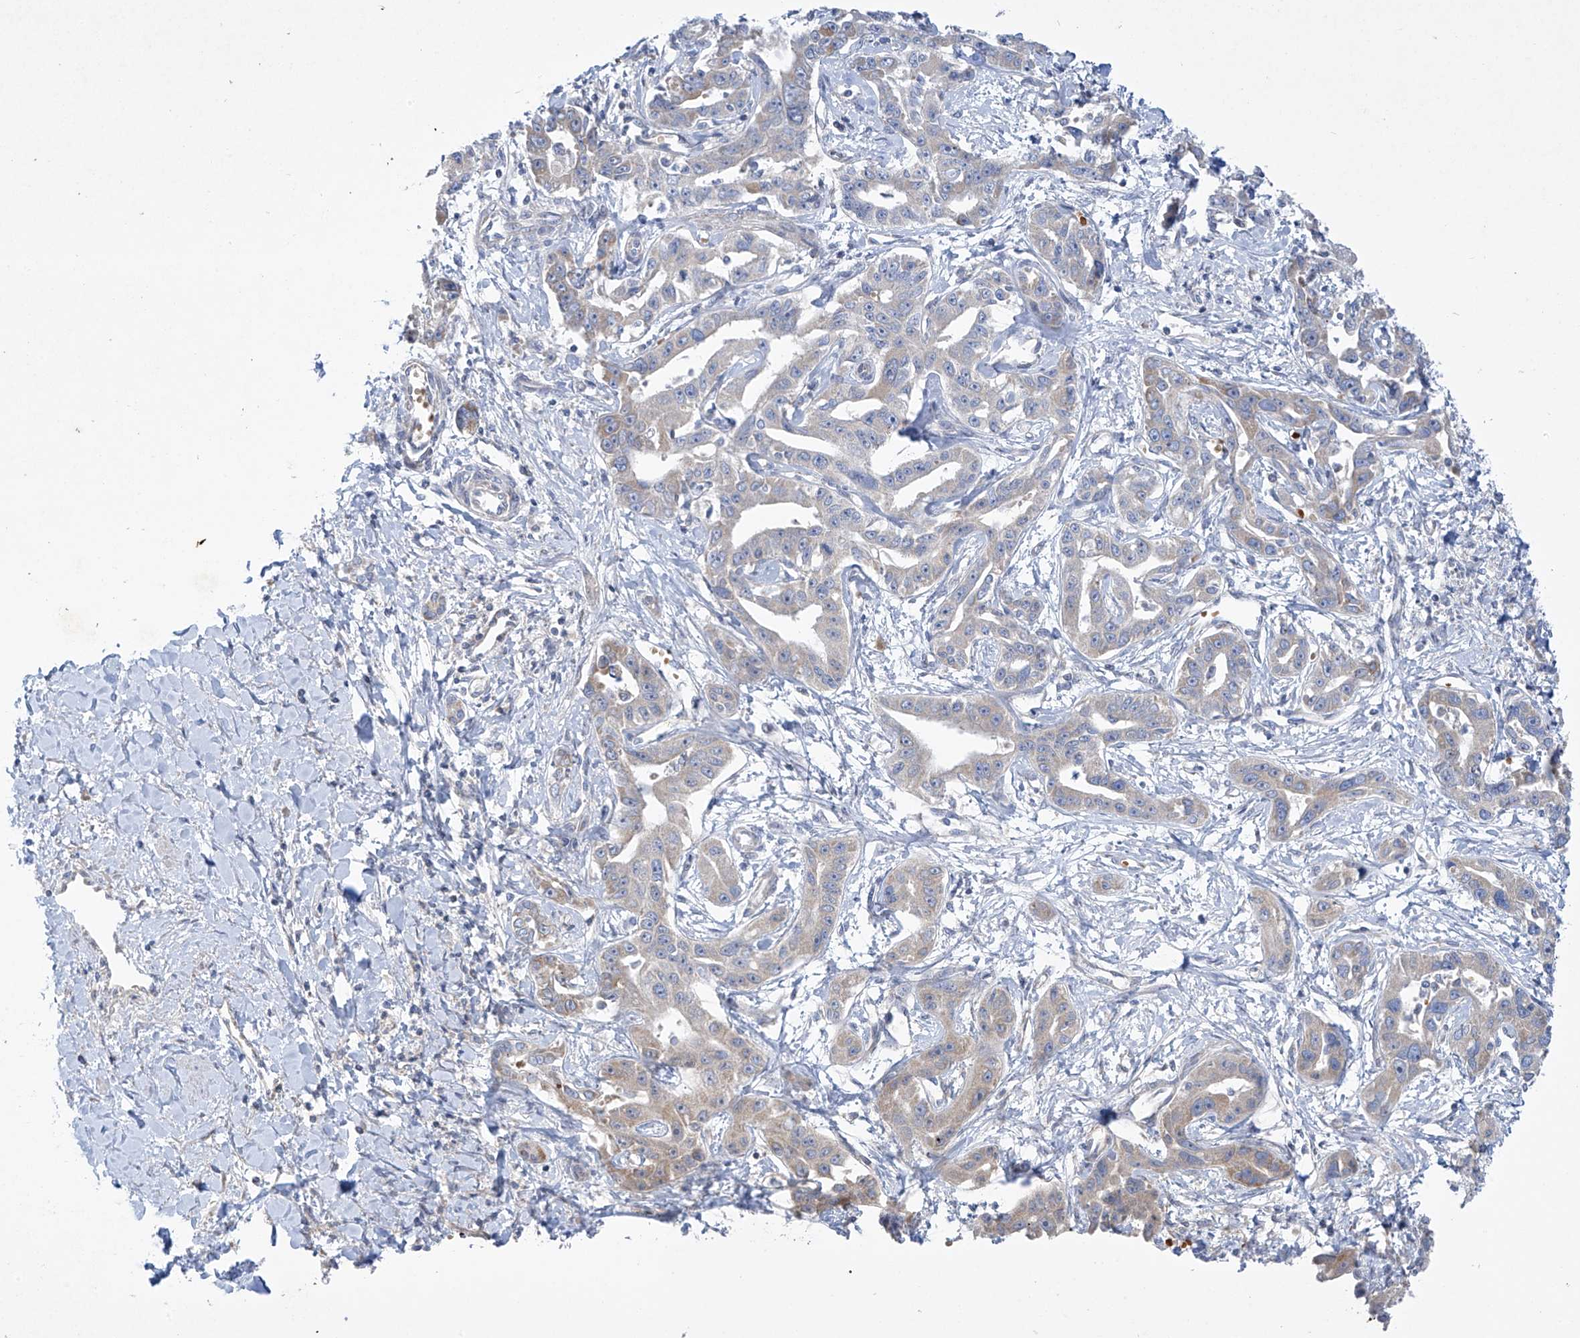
{"staining": {"intensity": "weak", "quantity": "<25%", "location": "cytoplasmic/membranous"}, "tissue": "liver cancer", "cell_type": "Tumor cells", "image_type": "cancer", "snomed": [{"axis": "morphology", "description": "Cholangiocarcinoma"}, {"axis": "topography", "description": "Liver"}], "caption": "High power microscopy photomicrograph of an immunohistochemistry (IHC) micrograph of liver cancer (cholangiocarcinoma), revealing no significant staining in tumor cells.", "gene": "METTL18", "patient": {"sex": "male", "age": 59}}